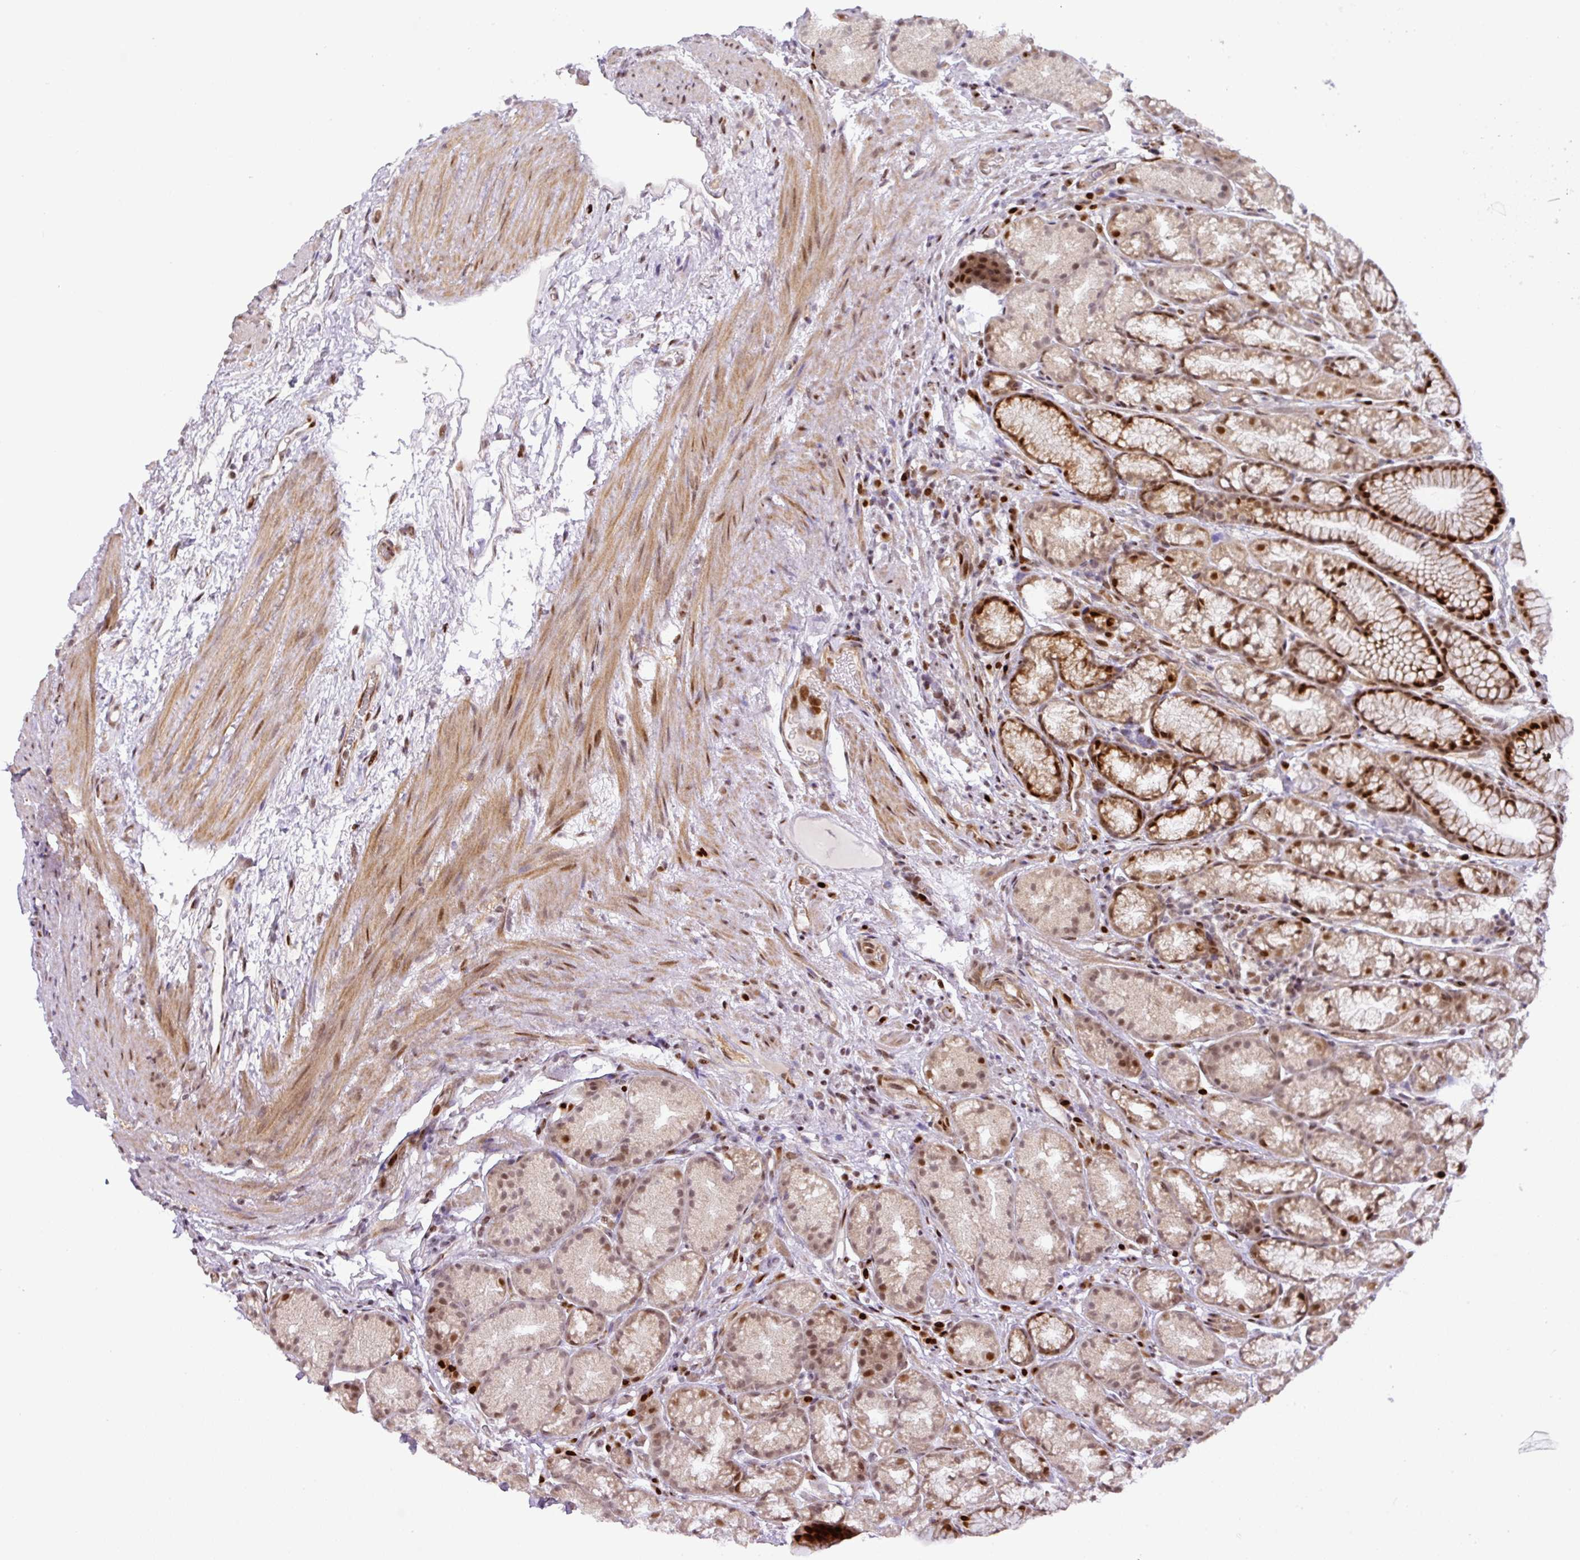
{"staining": {"intensity": "strong", "quantity": "25%-75%", "location": "cytoplasmic/membranous,nuclear"}, "tissue": "stomach", "cell_type": "Glandular cells", "image_type": "normal", "snomed": [{"axis": "morphology", "description": "Normal tissue, NOS"}, {"axis": "topography", "description": "Stomach, lower"}], "caption": "Immunohistochemical staining of normal human stomach shows 25%-75% levels of strong cytoplasmic/membranous,nuclear protein expression in about 25%-75% of glandular cells.", "gene": "MYSM1", "patient": {"sex": "male", "age": 67}}